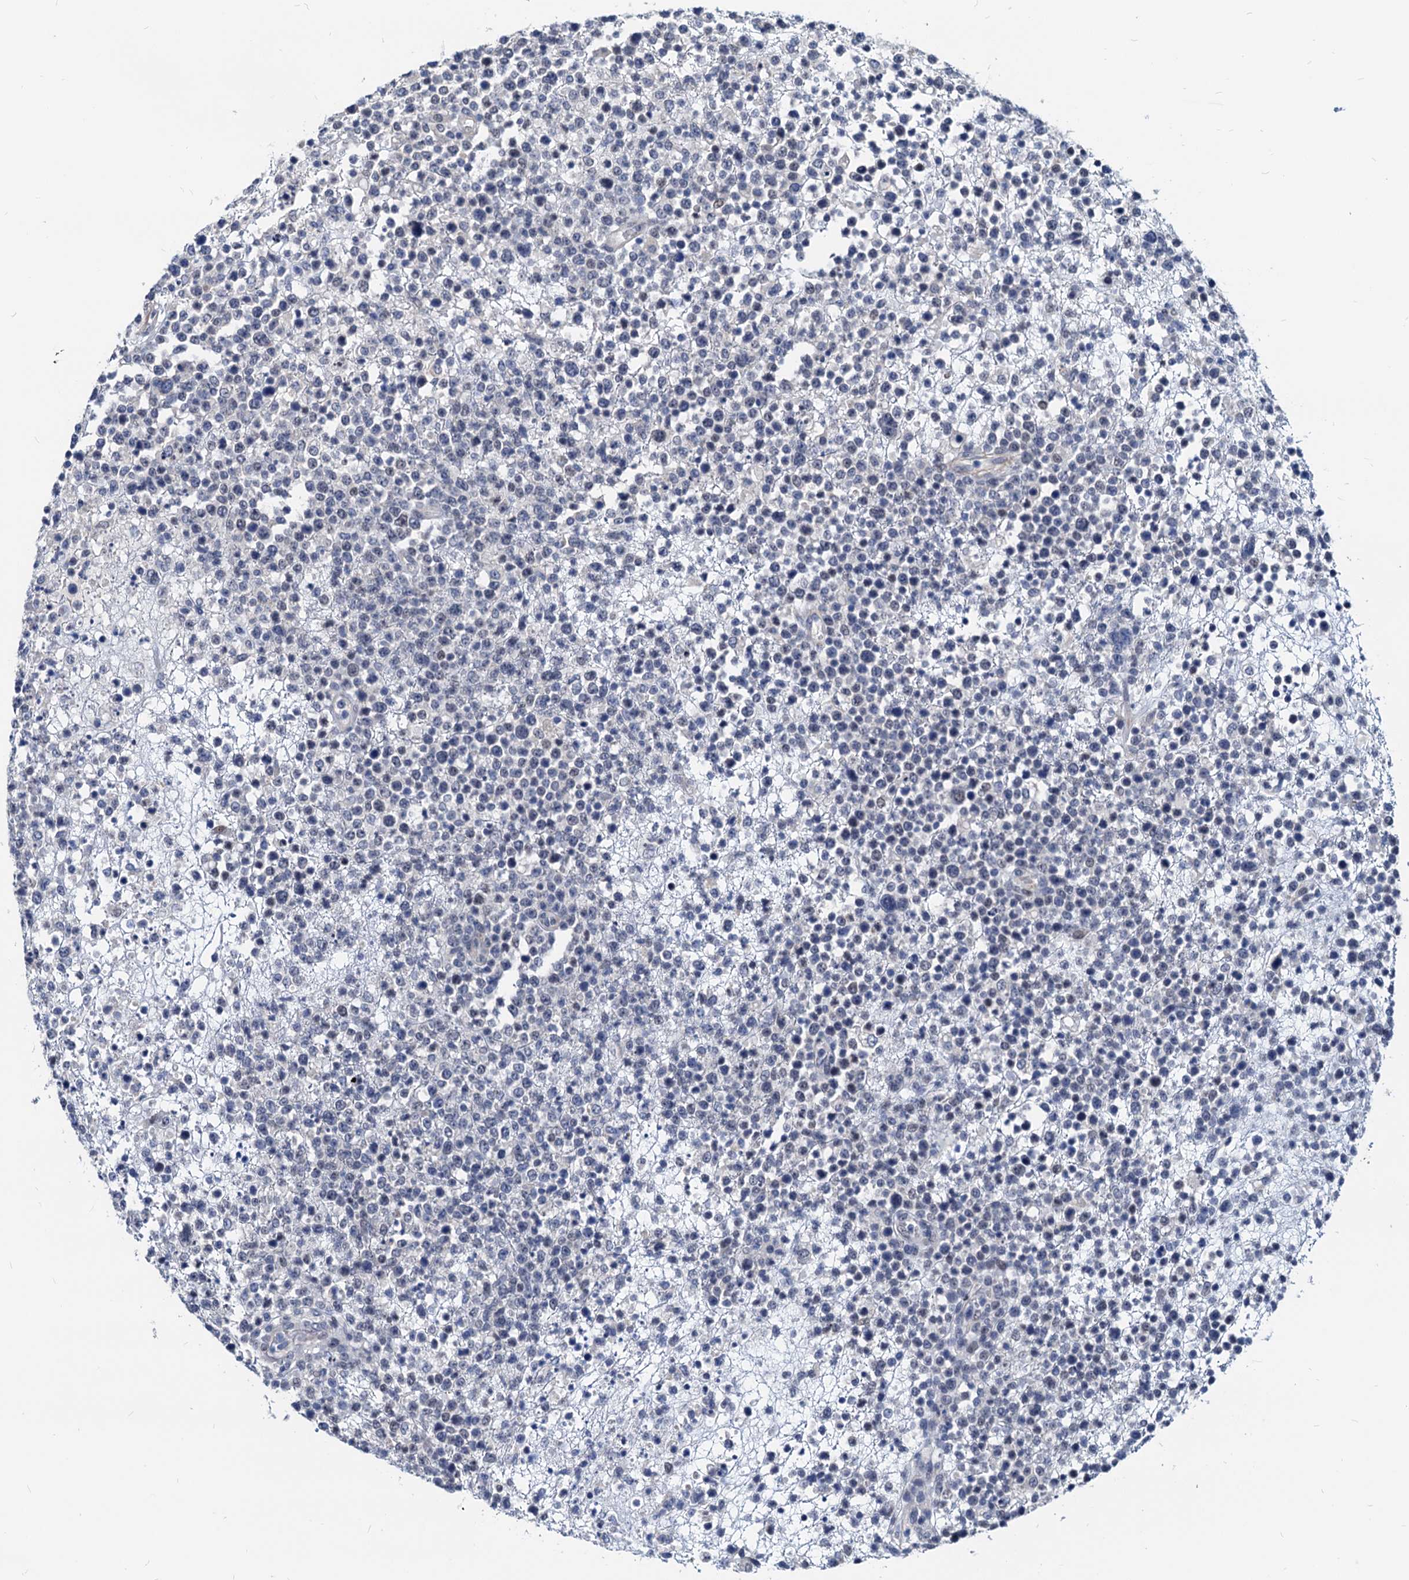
{"staining": {"intensity": "negative", "quantity": "none", "location": "none"}, "tissue": "lymphoma", "cell_type": "Tumor cells", "image_type": "cancer", "snomed": [{"axis": "morphology", "description": "Malignant lymphoma, non-Hodgkin's type, High grade"}, {"axis": "topography", "description": "Colon"}], "caption": "Immunohistochemical staining of human high-grade malignant lymphoma, non-Hodgkin's type demonstrates no significant staining in tumor cells.", "gene": "HSF2", "patient": {"sex": "female", "age": 53}}